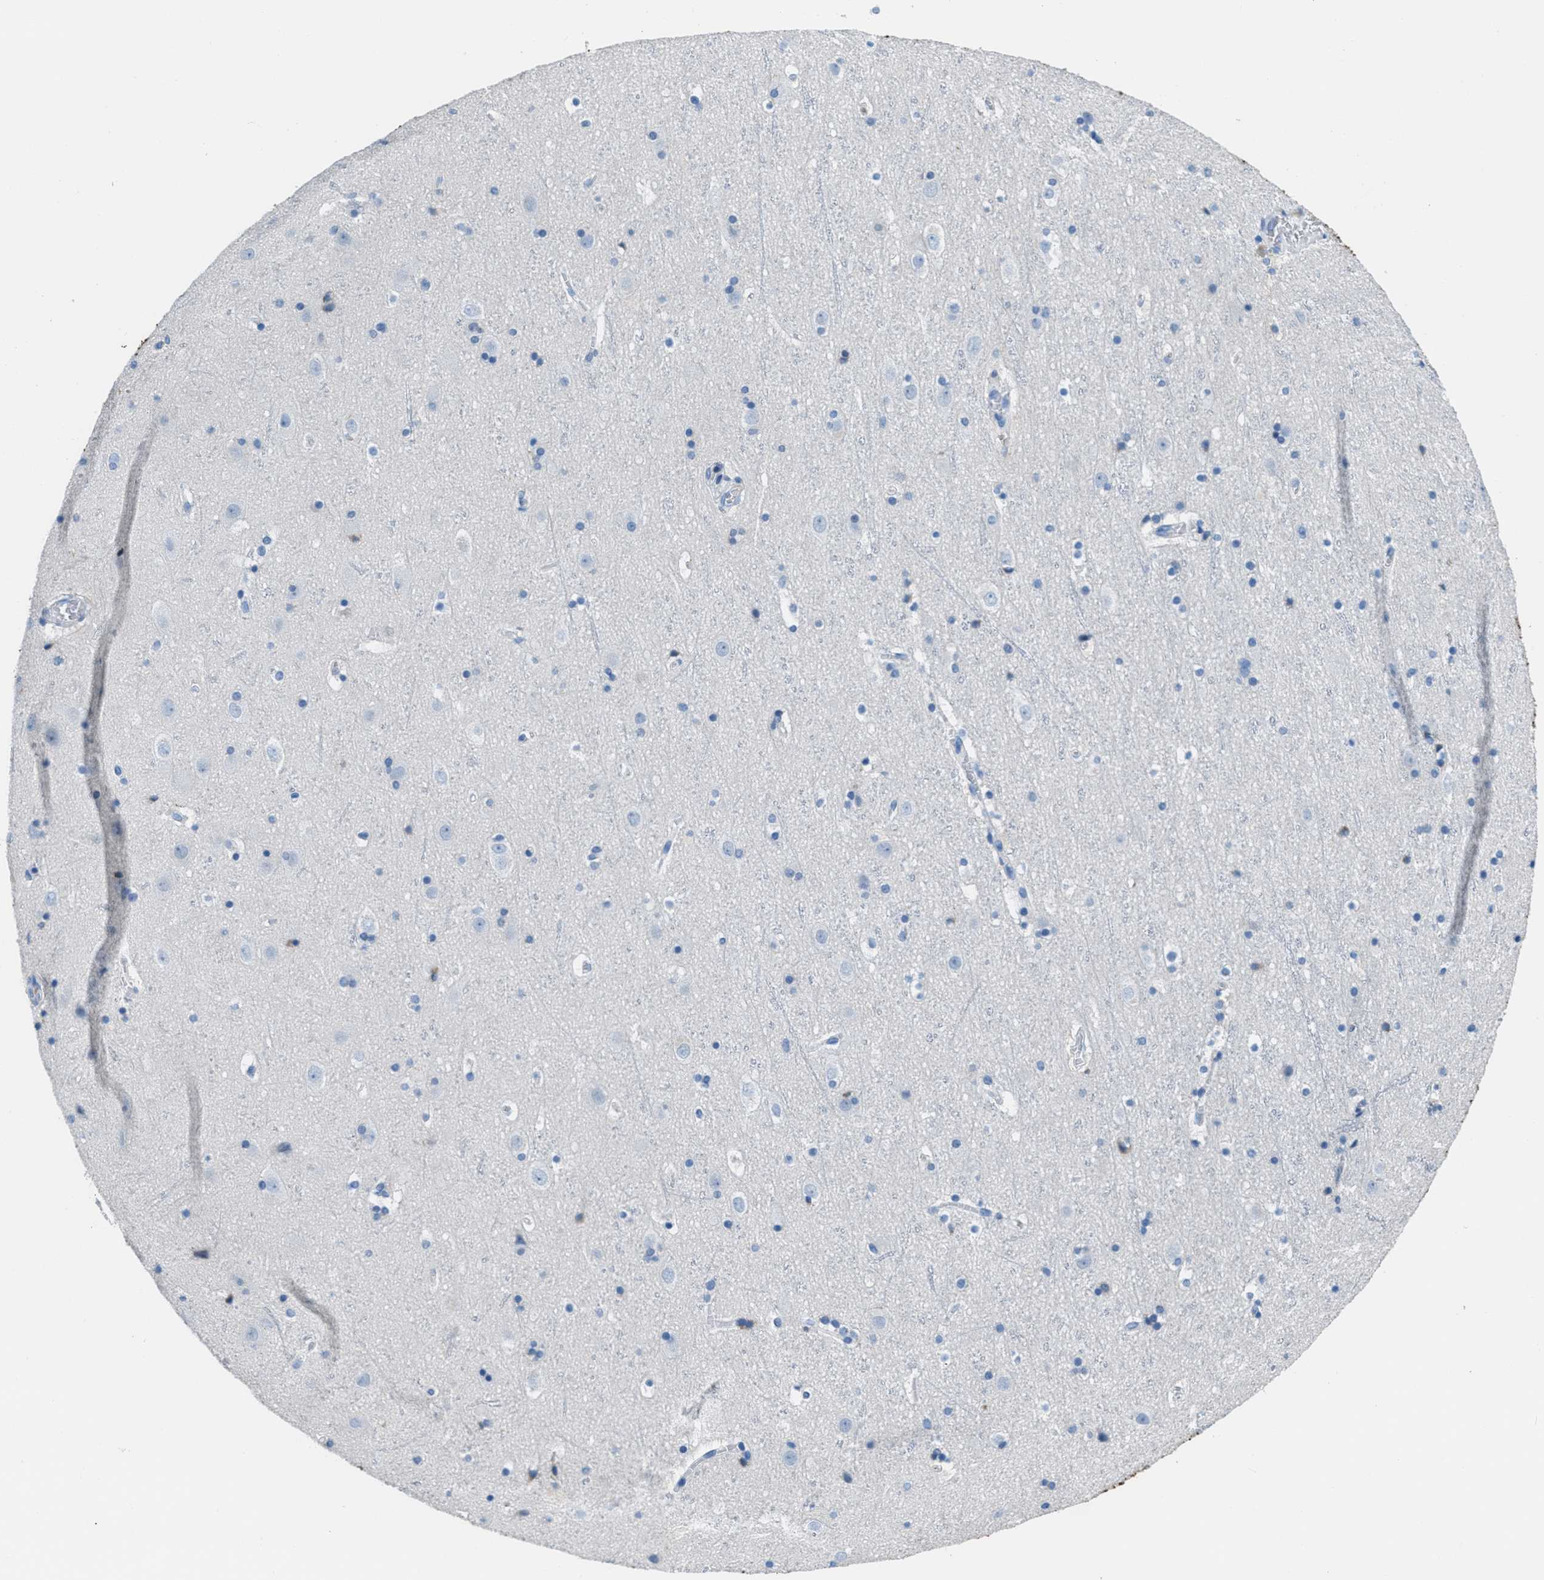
{"staining": {"intensity": "negative", "quantity": "none", "location": "none"}, "tissue": "cerebral cortex", "cell_type": "Endothelial cells", "image_type": "normal", "snomed": [{"axis": "morphology", "description": "Normal tissue, NOS"}, {"axis": "topography", "description": "Cerebral cortex"}], "caption": "IHC image of unremarkable cerebral cortex stained for a protein (brown), which reveals no staining in endothelial cells. (DAB IHC with hematoxylin counter stain).", "gene": "MGARP", "patient": {"sex": "male", "age": 45}}